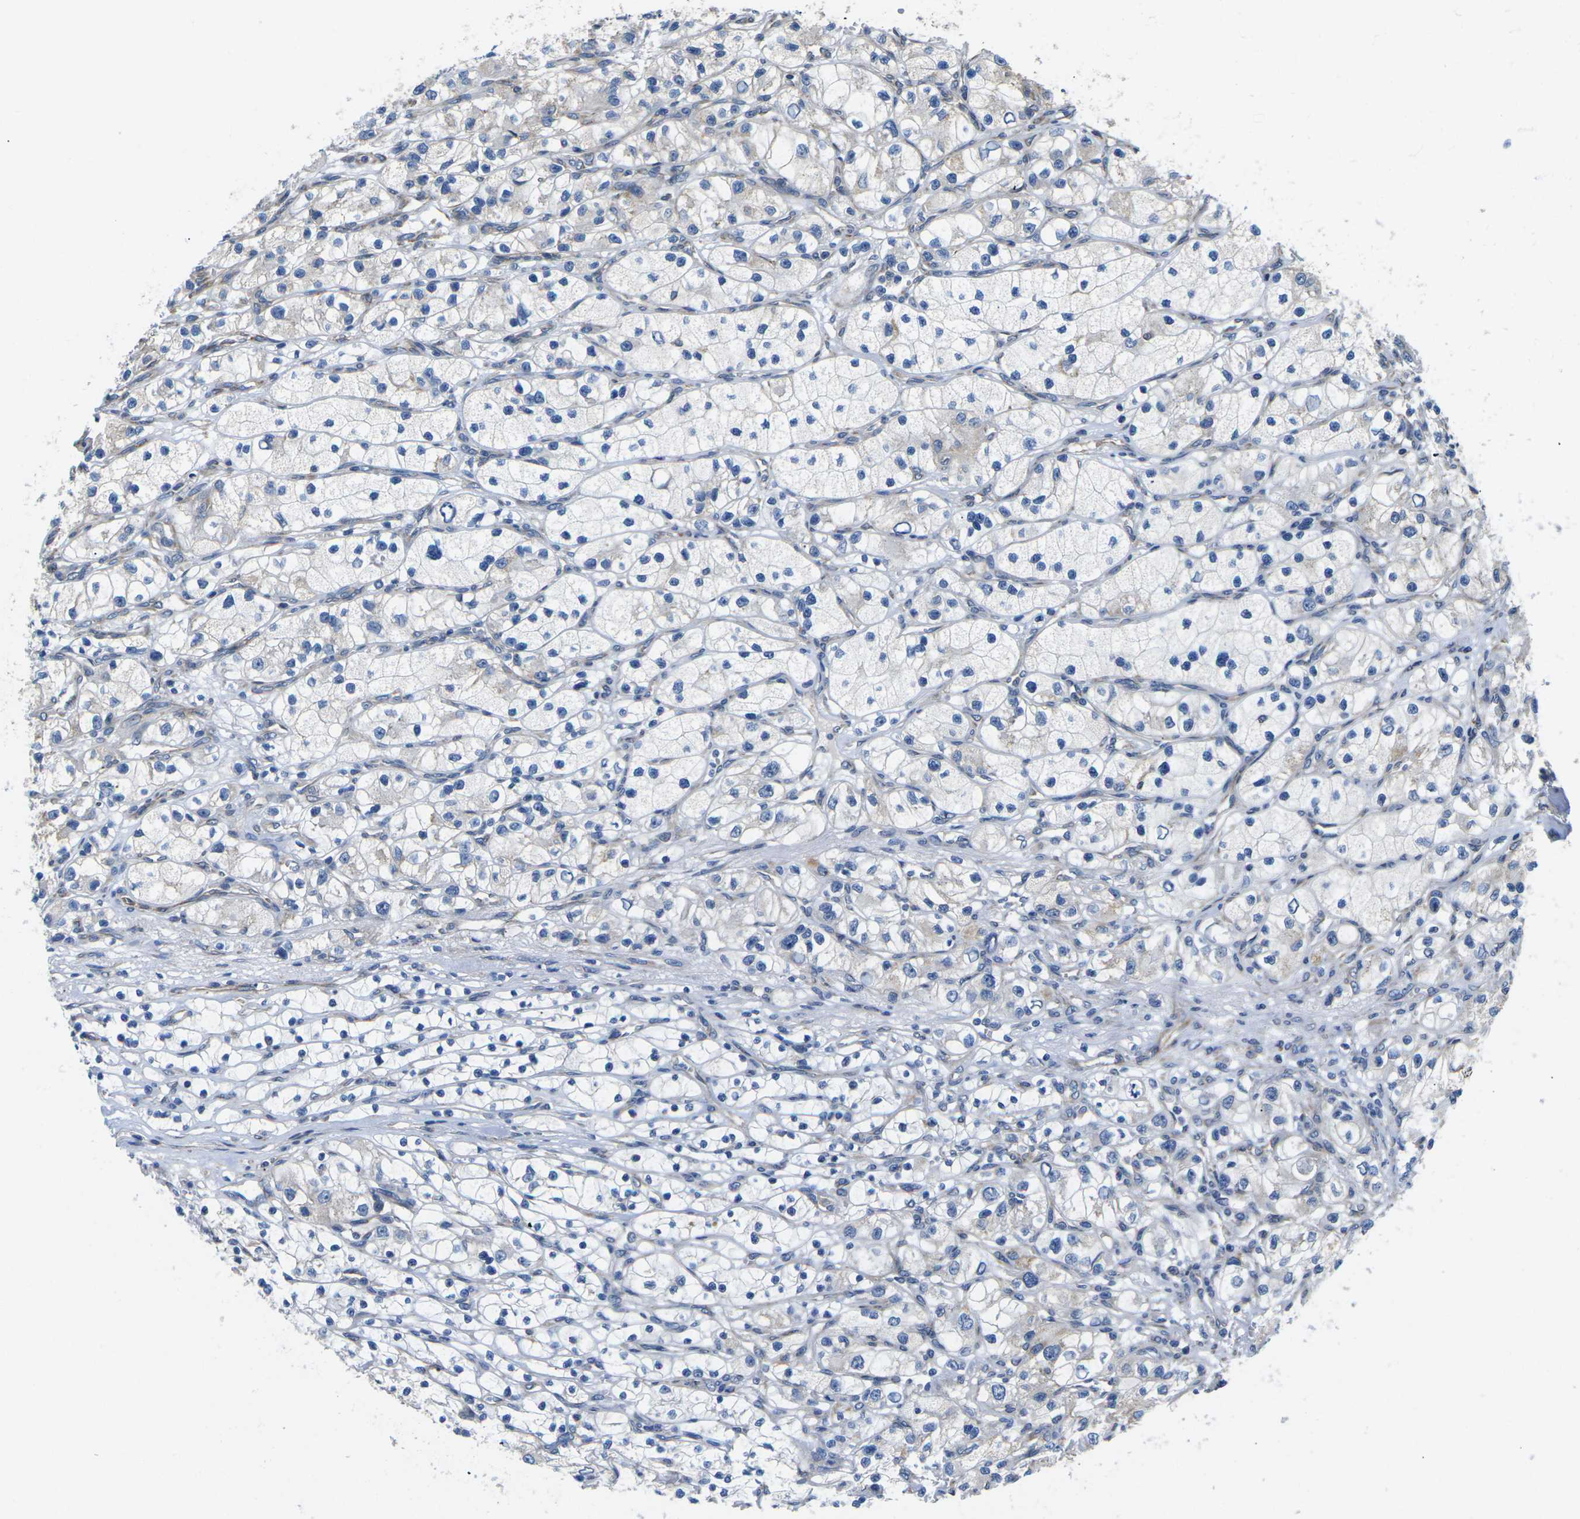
{"staining": {"intensity": "negative", "quantity": "none", "location": "none"}, "tissue": "renal cancer", "cell_type": "Tumor cells", "image_type": "cancer", "snomed": [{"axis": "morphology", "description": "Adenocarcinoma, NOS"}, {"axis": "topography", "description": "Kidney"}], "caption": "An immunohistochemistry (IHC) micrograph of renal cancer is shown. There is no staining in tumor cells of renal cancer. (Stains: DAB immunohistochemistry with hematoxylin counter stain, Microscopy: brightfield microscopy at high magnification).", "gene": "TMEFF2", "patient": {"sex": "female", "age": 57}}